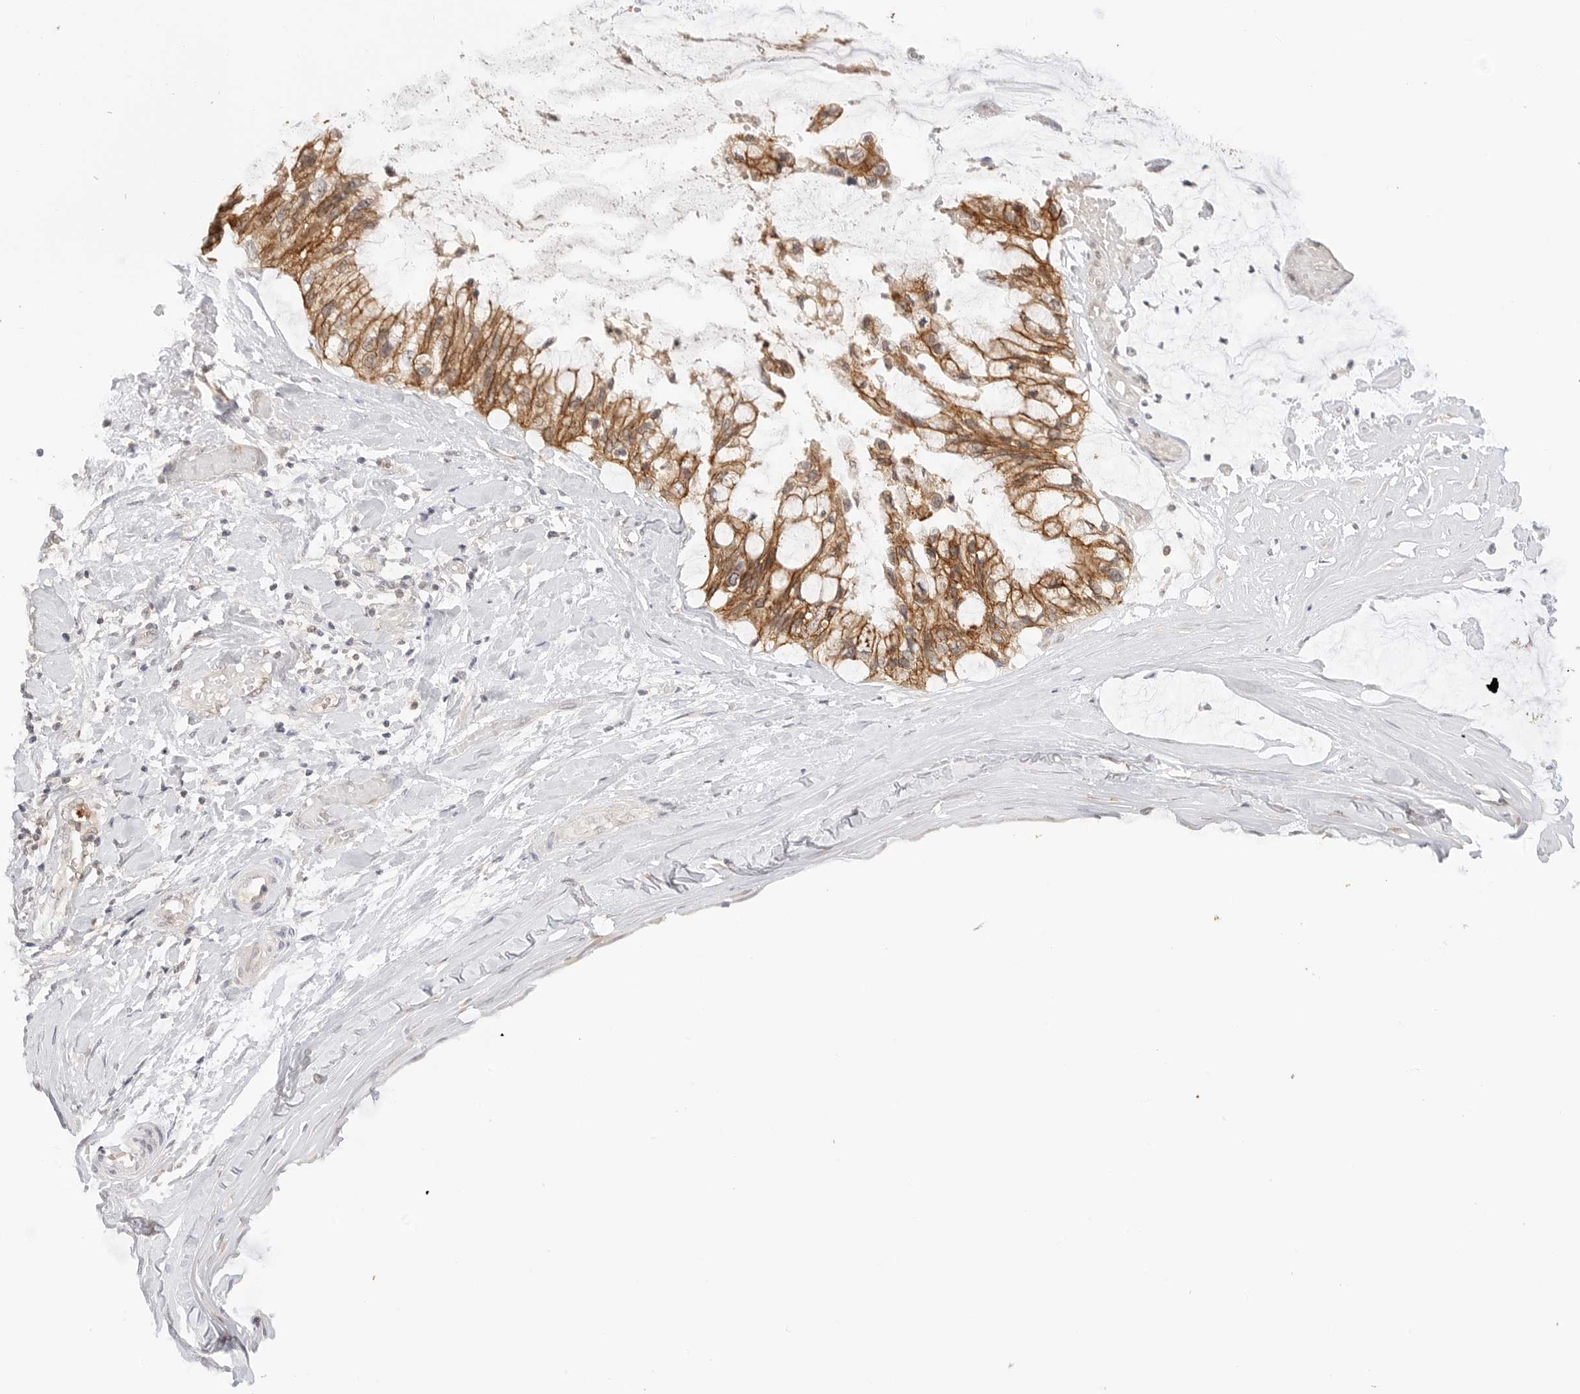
{"staining": {"intensity": "moderate", "quantity": ">75%", "location": "cytoplasmic/membranous"}, "tissue": "ovarian cancer", "cell_type": "Tumor cells", "image_type": "cancer", "snomed": [{"axis": "morphology", "description": "Cystadenocarcinoma, mucinous, NOS"}, {"axis": "topography", "description": "Ovary"}], "caption": "Immunohistochemical staining of ovarian mucinous cystadenocarcinoma demonstrates medium levels of moderate cytoplasmic/membranous protein staining in approximately >75% of tumor cells.", "gene": "EPHA1", "patient": {"sex": "female", "age": 39}}